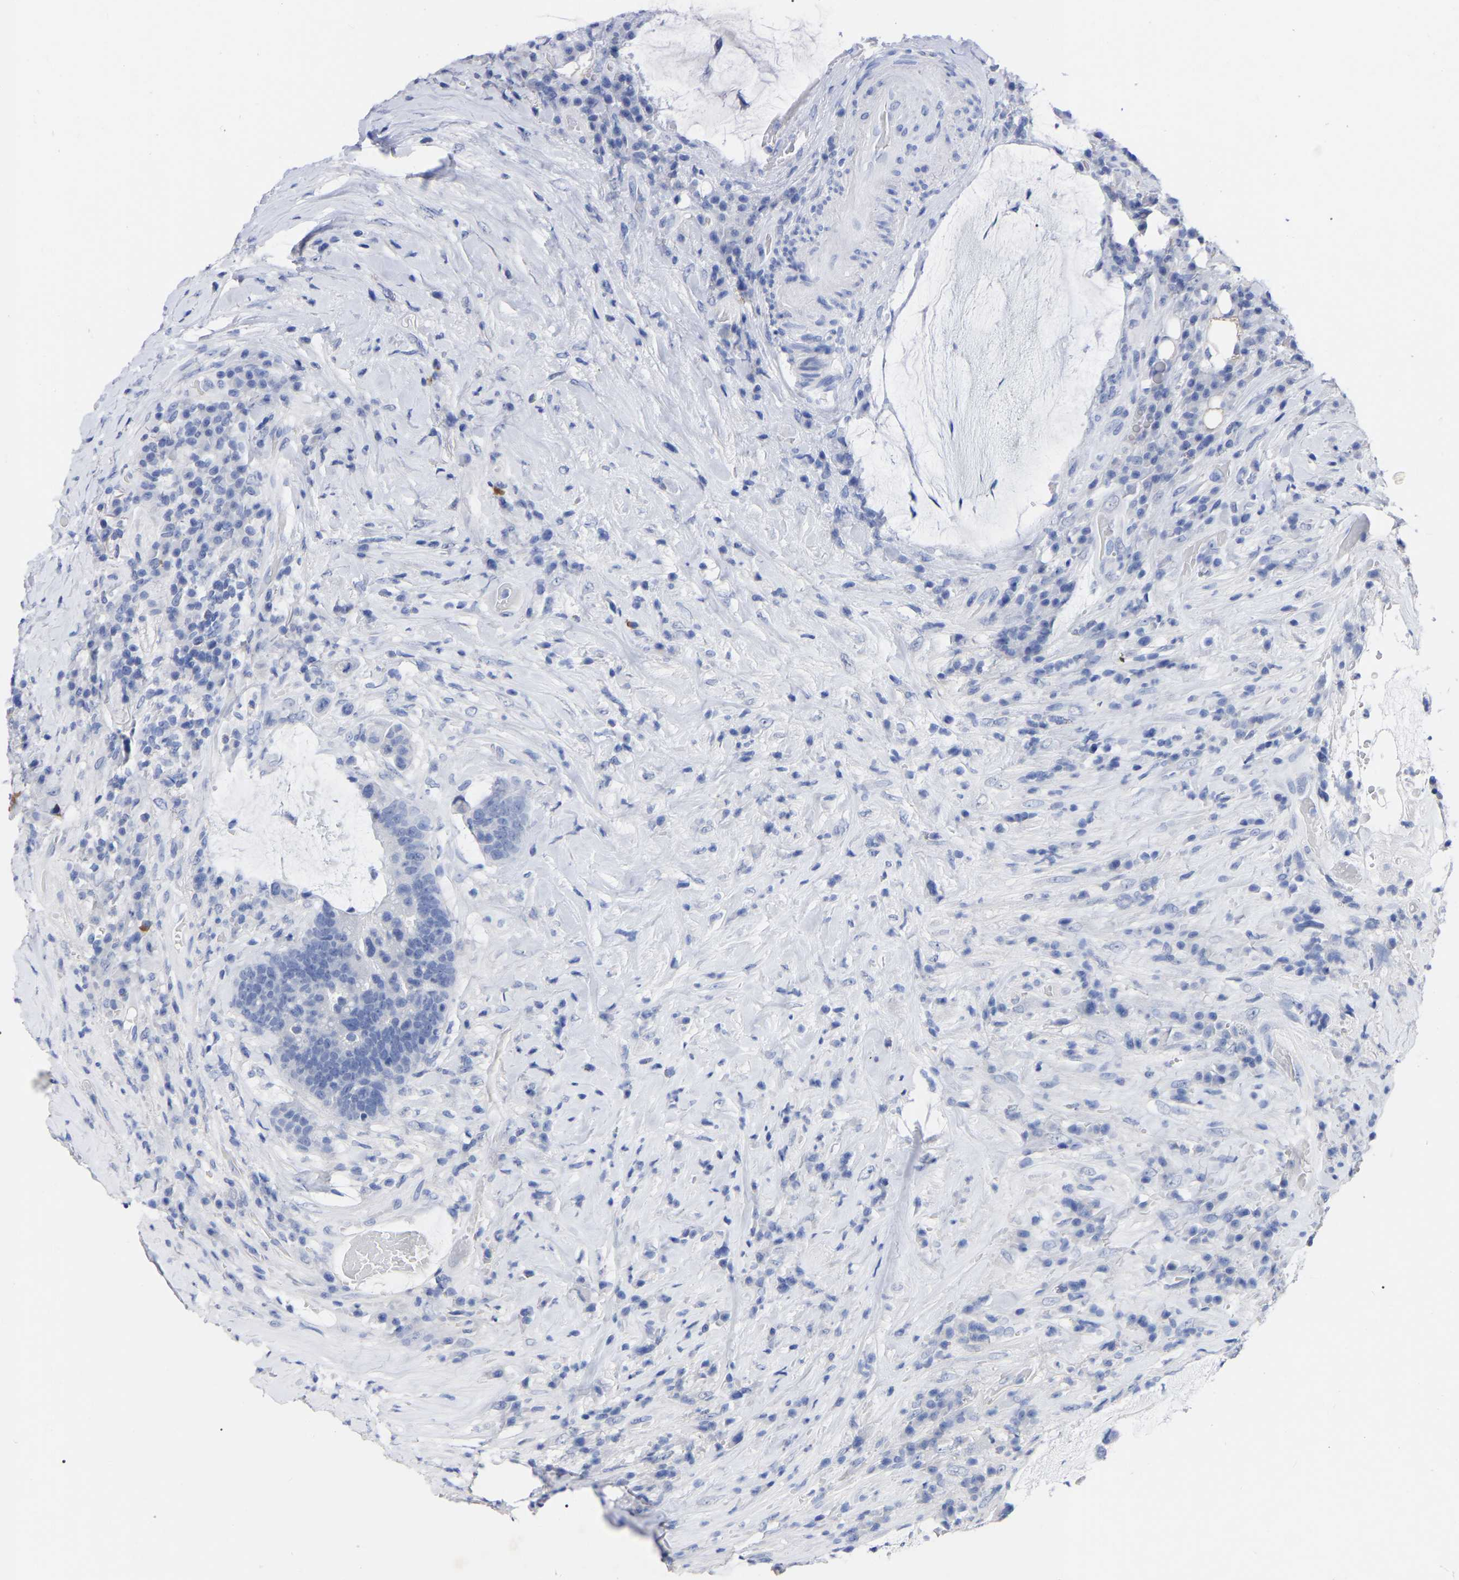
{"staining": {"intensity": "negative", "quantity": "none", "location": "none"}, "tissue": "colorectal cancer", "cell_type": "Tumor cells", "image_type": "cancer", "snomed": [{"axis": "morphology", "description": "Adenocarcinoma, NOS"}, {"axis": "topography", "description": "Rectum"}], "caption": "A high-resolution photomicrograph shows immunohistochemistry staining of colorectal cancer (adenocarcinoma), which exhibits no significant staining in tumor cells.", "gene": "ANXA13", "patient": {"sex": "female", "age": 89}}